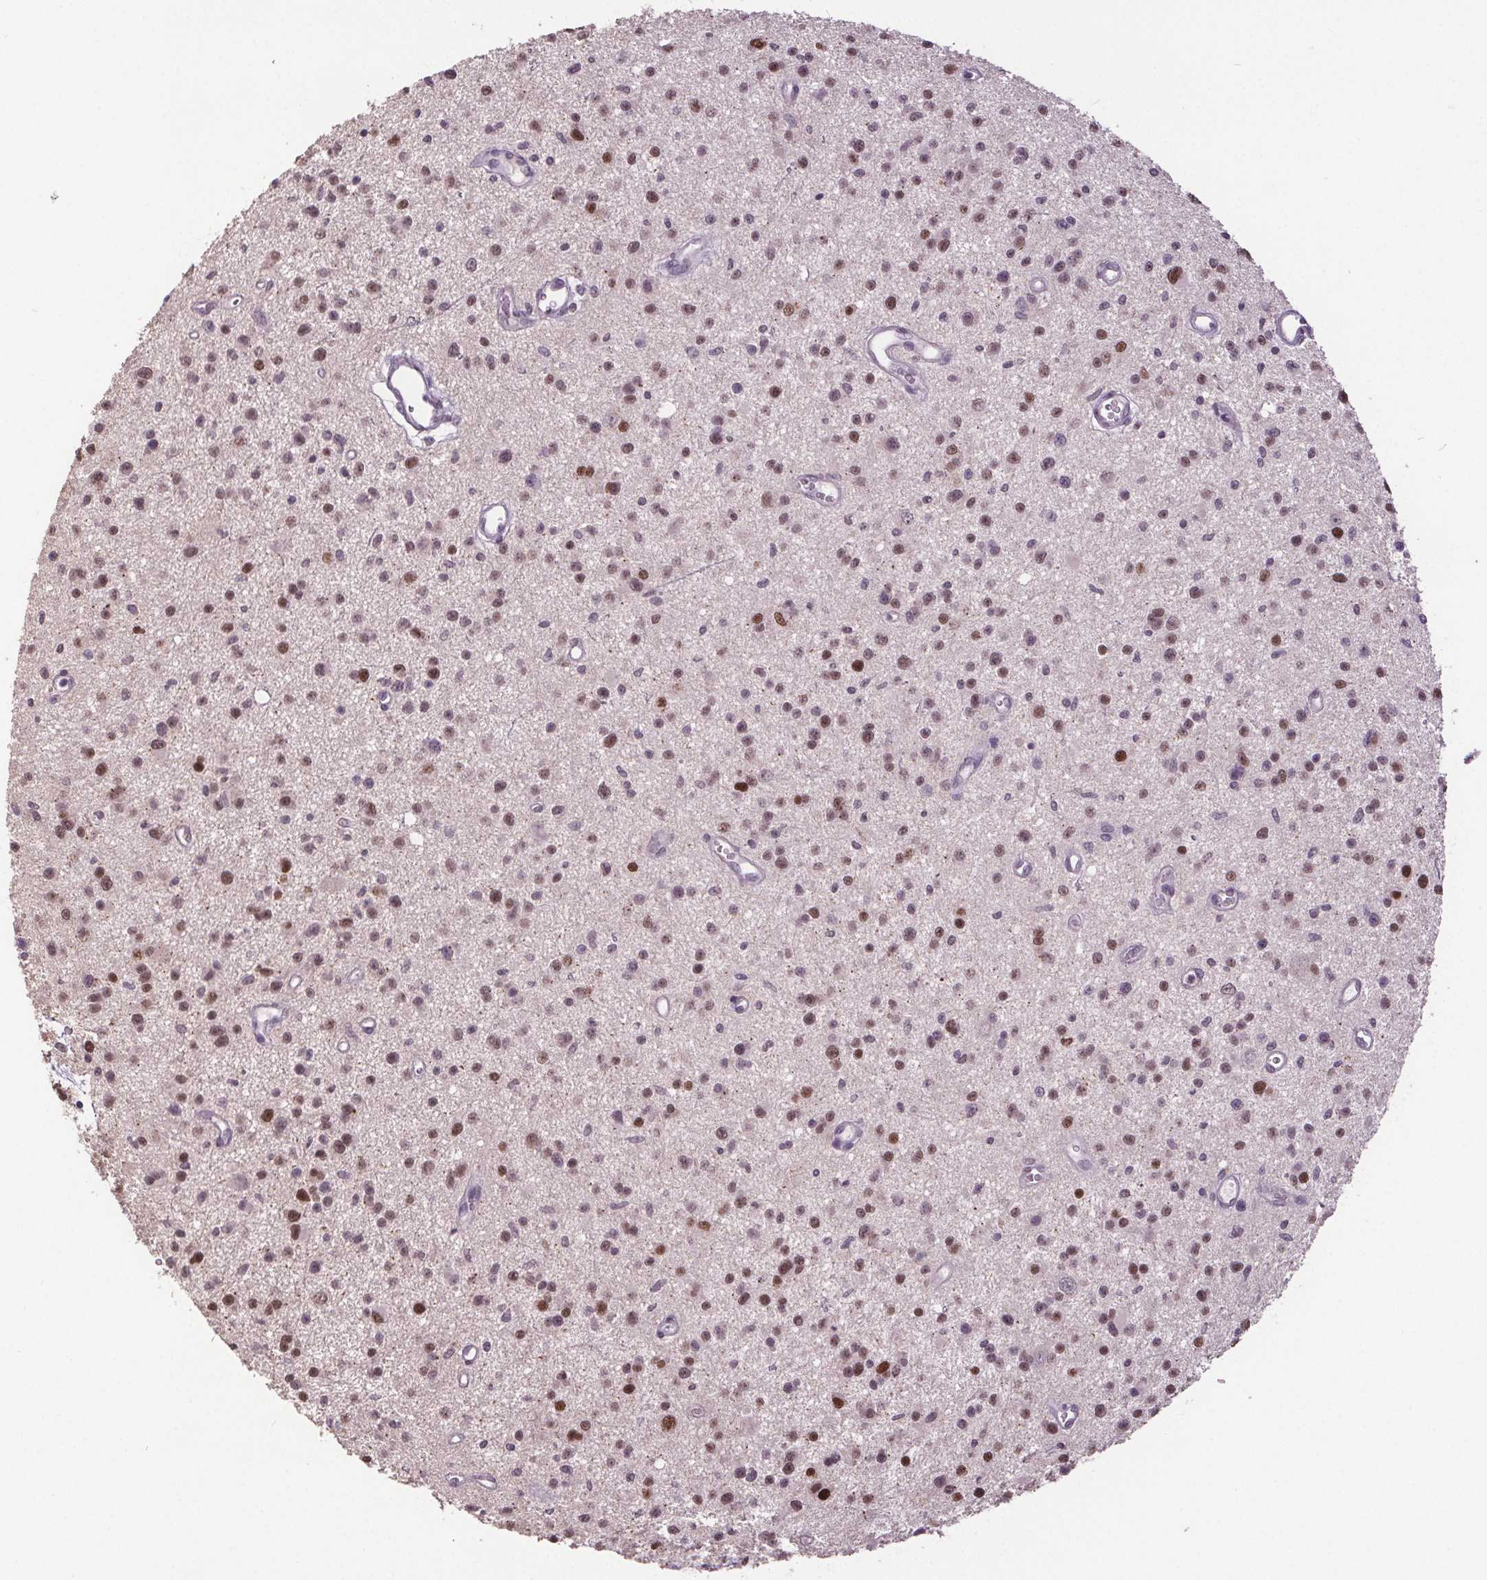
{"staining": {"intensity": "moderate", "quantity": "25%-75%", "location": "nuclear"}, "tissue": "glioma", "cell_type": "Tumor cells", "image_type": "cancer", "snomed": [{"axis": "morphology", "description": "Glioma, malignant, Low grade"}, {"axis": "topography", "description": "Brain"}], "caption": "This image shows IHC staining of malignant low-grade glioma, with medium moderate nuclear positivity in approximately 25%-75% of tumor cells.", "gene": "CENPF", "patient": {"sex": "male", "age": 43}}